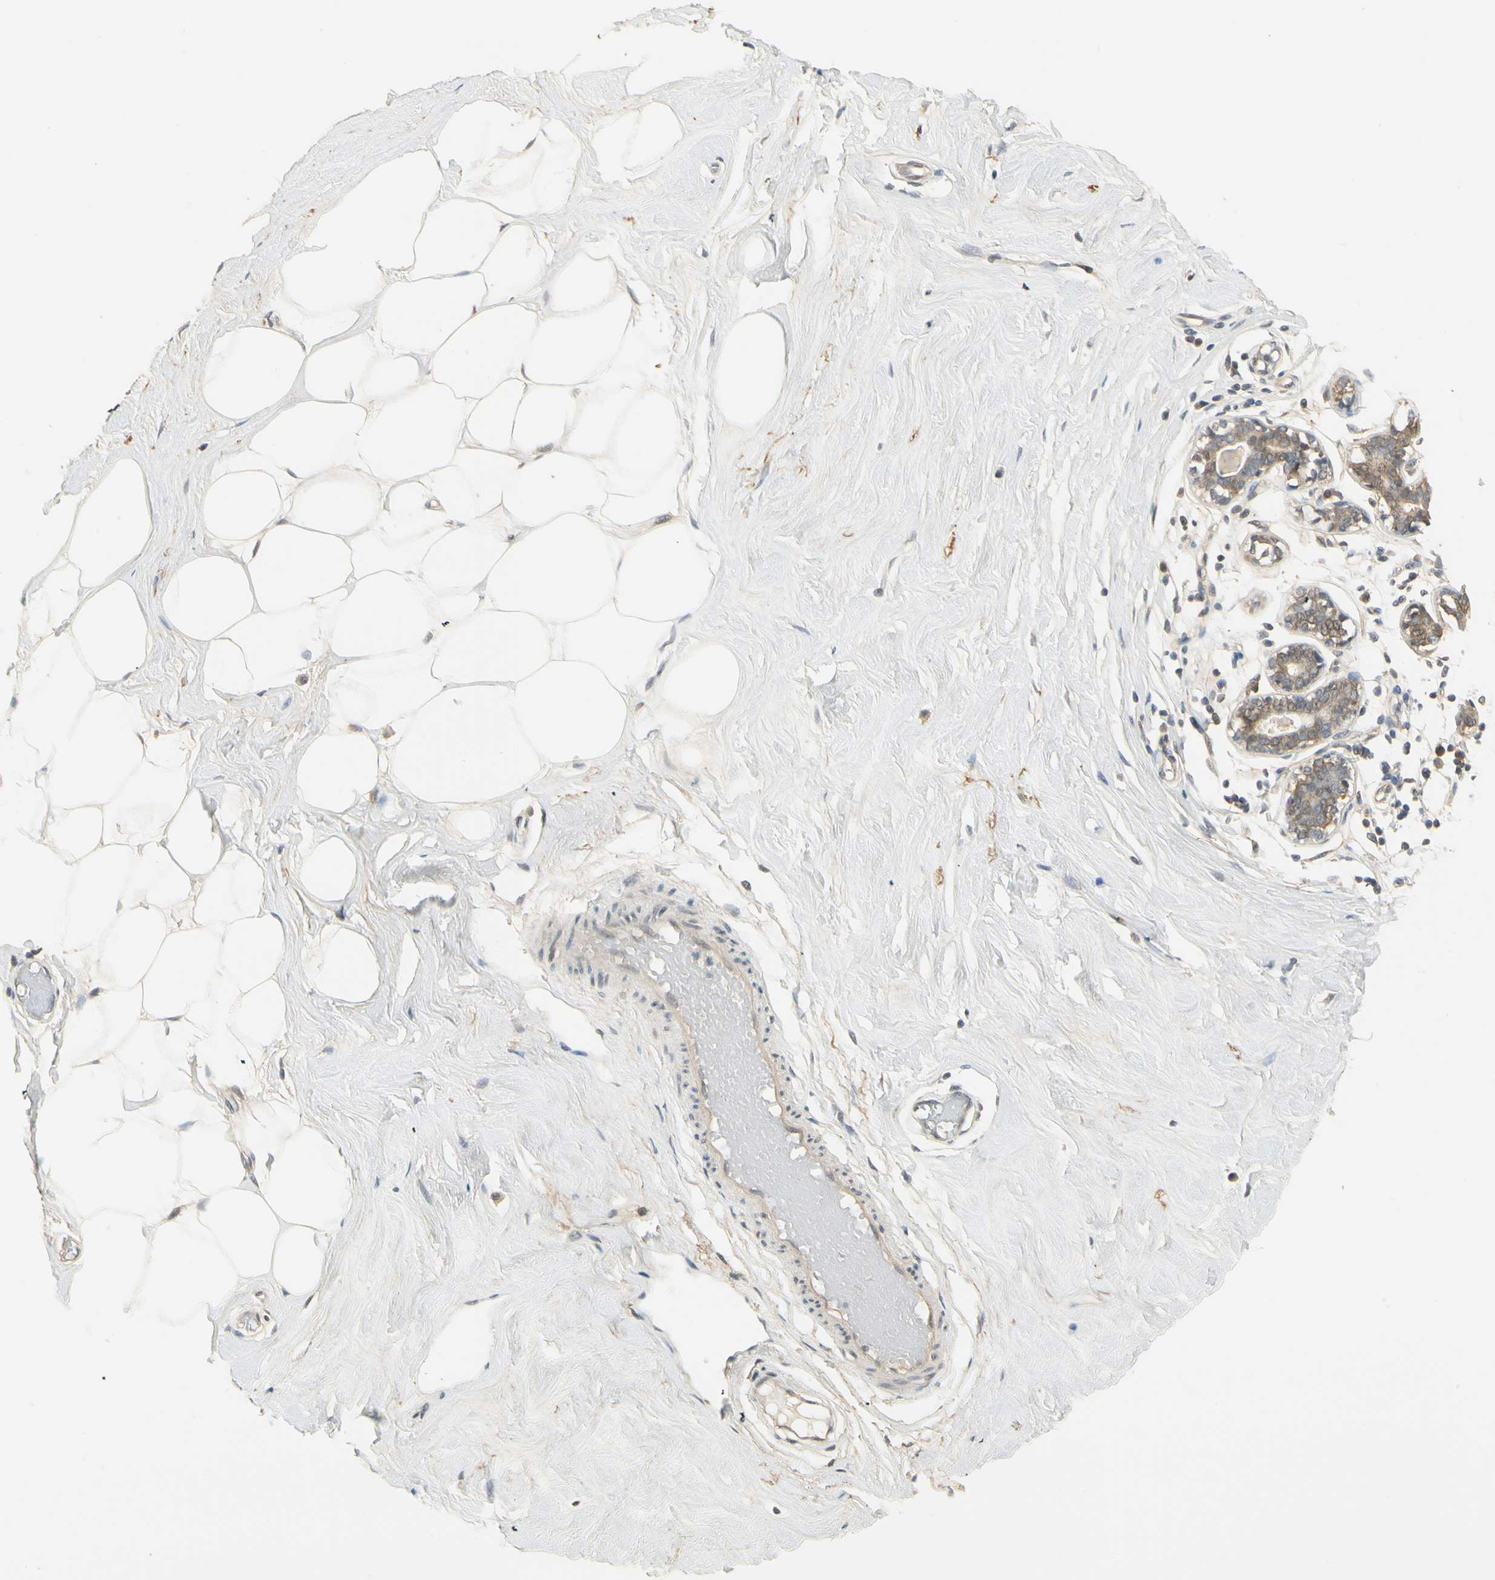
{"staining": {"intensity": "weak", "quantity": ">75%", "location": "cytoplasmic/membranous"}, "tissue": "adipose tissue", "cell_type": "Adipocytes", "image_type": "normal", "snomed": [{"axis": "morphology", "description": "Normal tissue, NOS"}, {"axis": "topography", "description": "Breast"}], "caption": "A brown stain labels weak cytoplasmic/membranous expression of a protein in adipocytes of benign adipose tissue.", "gene": "EPHB3", "patient": {"sex": "female", "age": 44}}